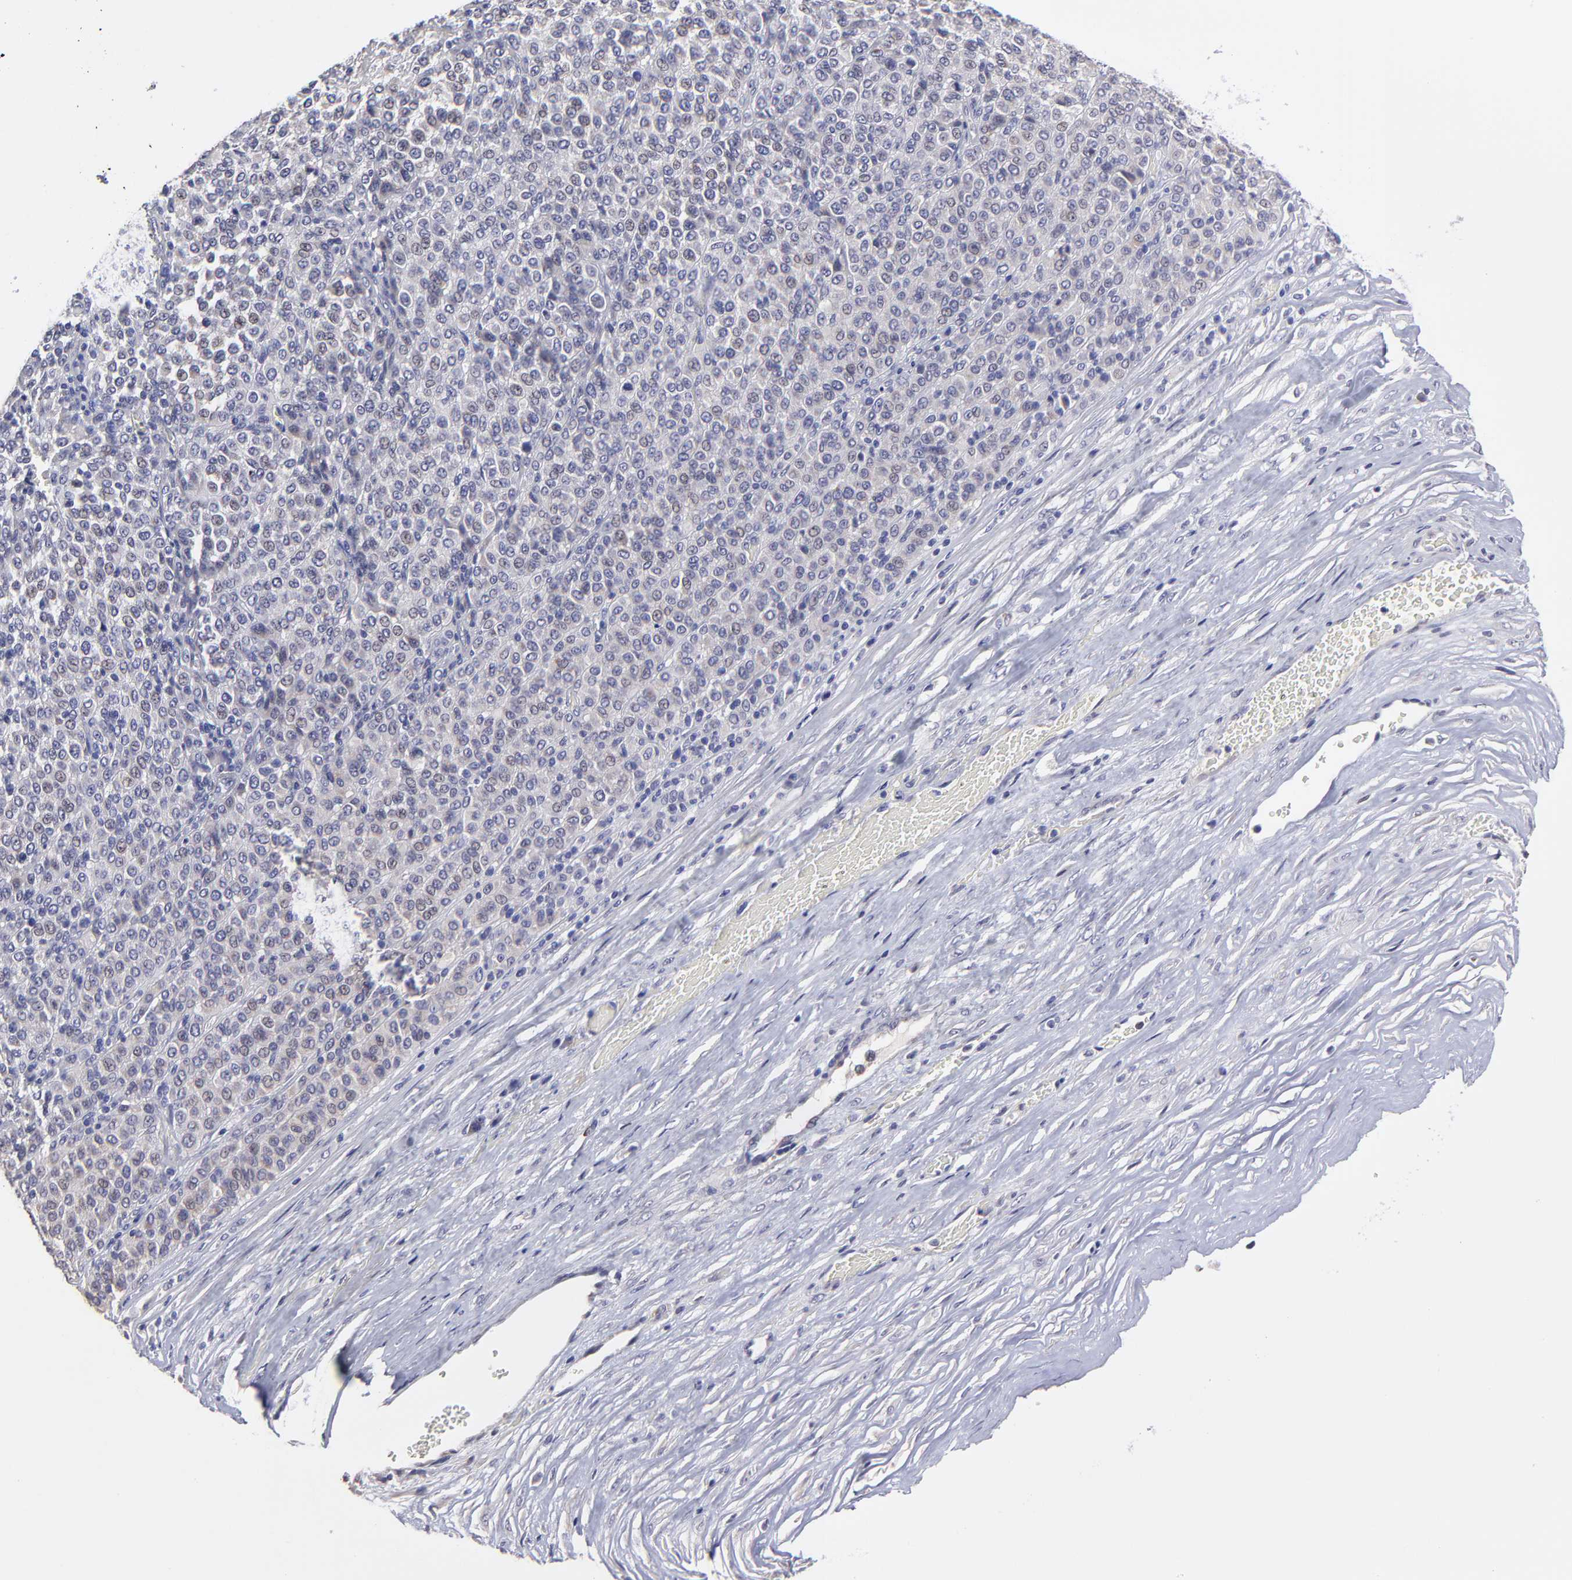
{"staining": {"intensity": "negative", "quantity": "none", "location": "none"}, "tissue": "melanoma", "cell_type": "Tumor cells", "image_type": "cancer", "snomed": [{"axis": "morphology", "description": "Malignant melanoma, Metastatic site"}, {"axis": "topography", "description": "Pancreas"}], "caption": "Tumor cells are negative for protein expression in human melanoma.", "gene": "BTG2", "patient": {"sex": "female", "age": 30}}